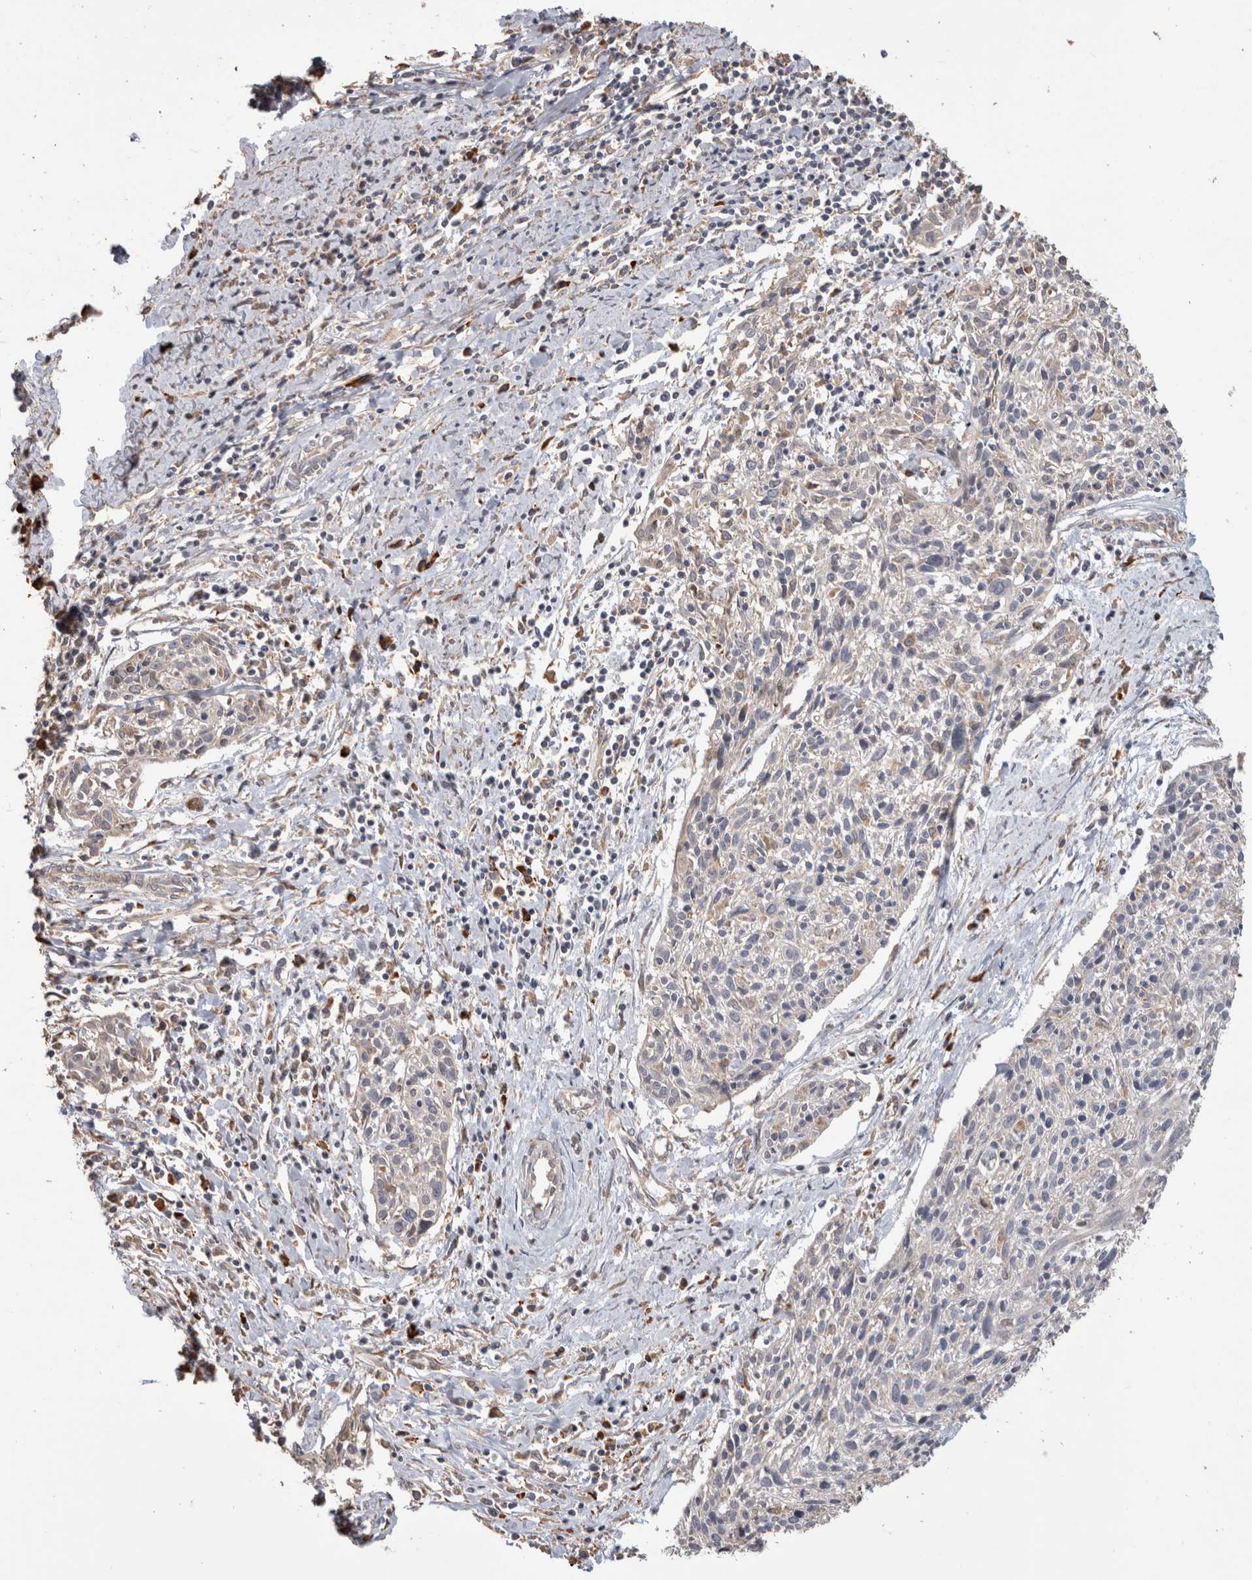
{"staining": {"intensity": "negative", "quantity": "none", "location": "none"}, "tissue": "cervical cancer", "cell_type": "Tumor cells", "image_type": "cancer", "snomed": [{"axis": "morphology", "description": "Squamous cell carcinoma, NOS"}, {"axis": "topography", "description": "Cervix"}], "caption": "Tumor cells show no significant protein staining in cervical cancer (squamous cell carcinoma).", "gene": "TBCE", "patient": {"sex": "female", "age": 51}}